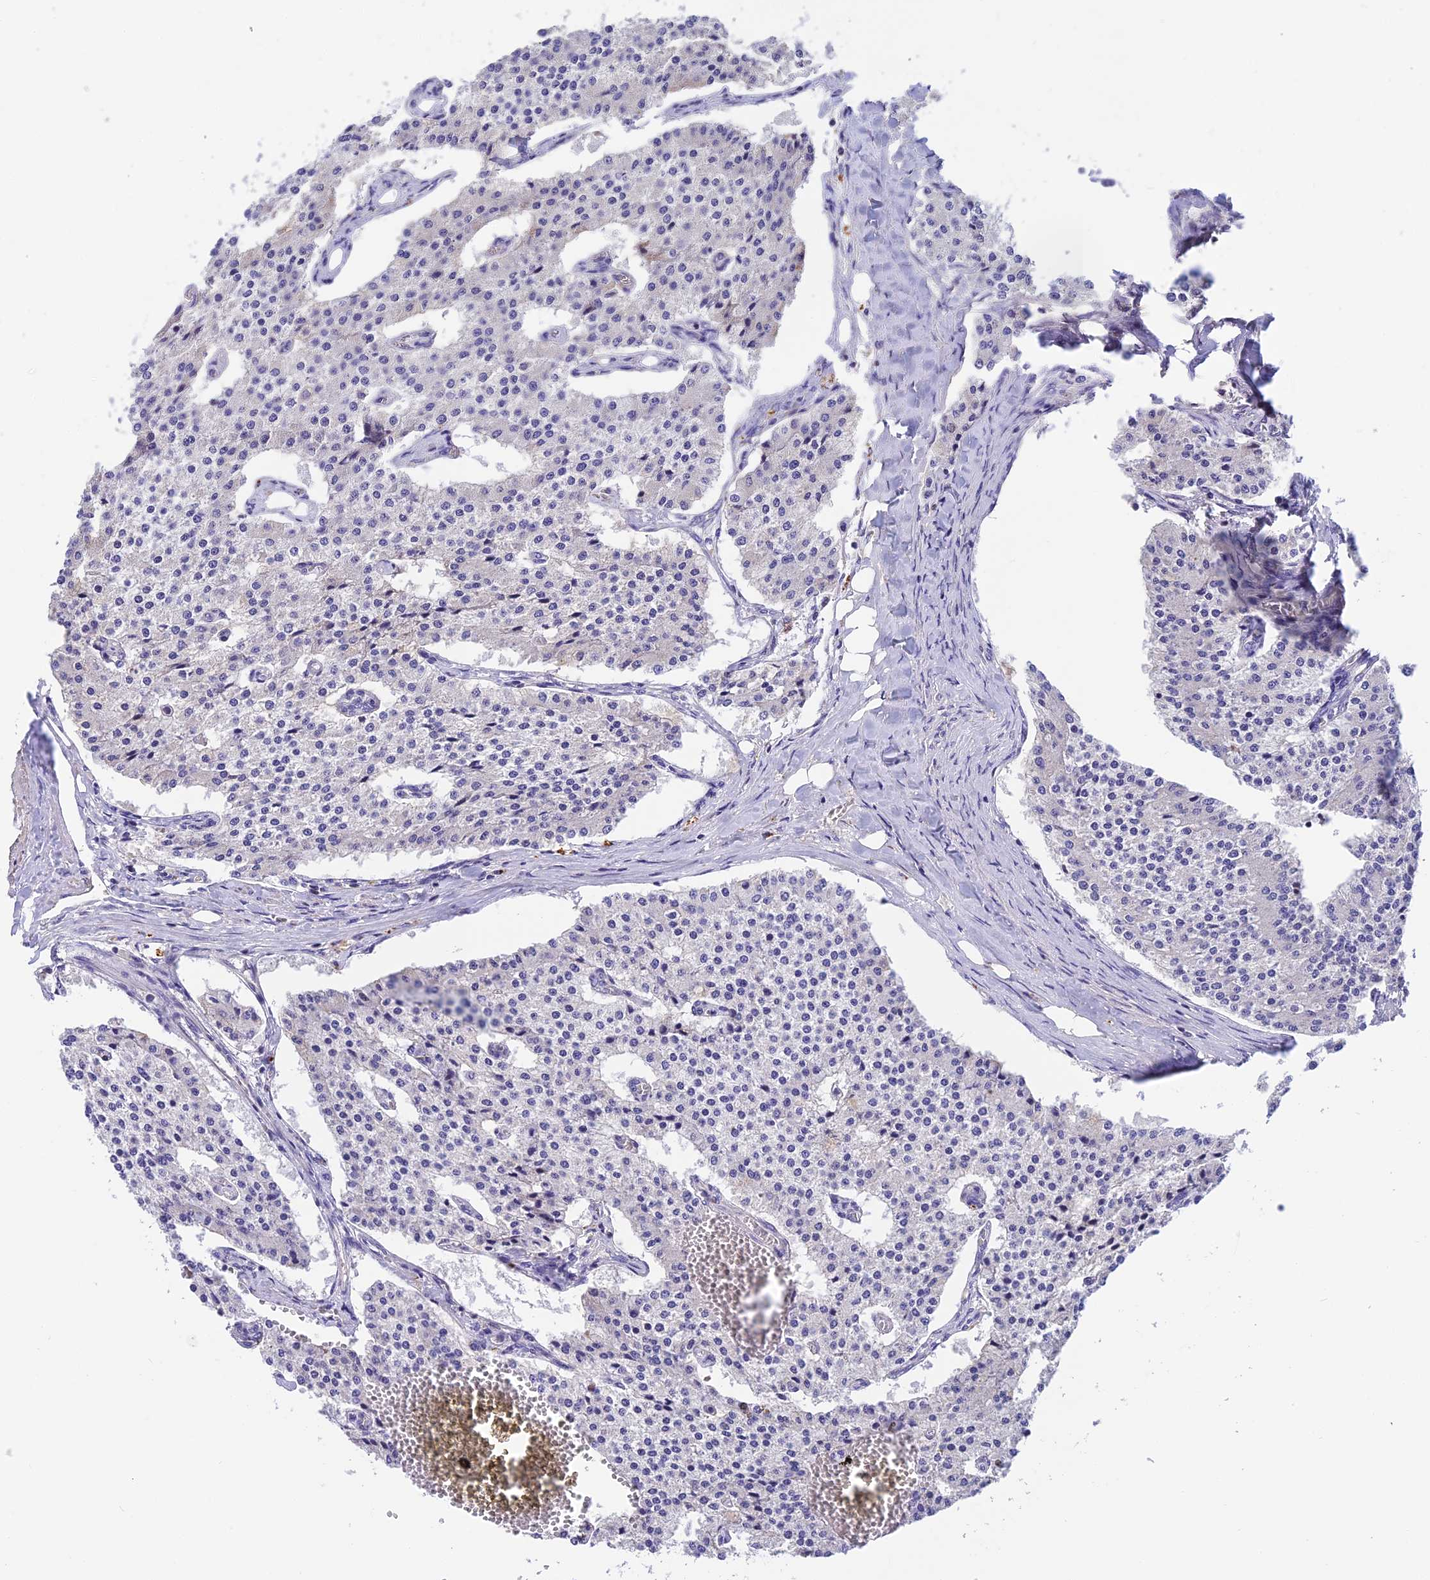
{"staining": {"intensity": "negative", "quantity": "none", "location": "none"}, "tissue": "carcinoid", "cell_type": "Tumor cells", "image_type": "cancer", "snomed": [{"axis": "morphology", "description": "Carcinoid, malignant, NOS"}, {"axis": "topography", "description": "Colon"}], "caption": "Immunohistochemical staining of human malignant carcinoid demonstrates no significant positivity in tumor cells.", "gene": "LPXN", "patient": {"sex": "female", "age": 52}}